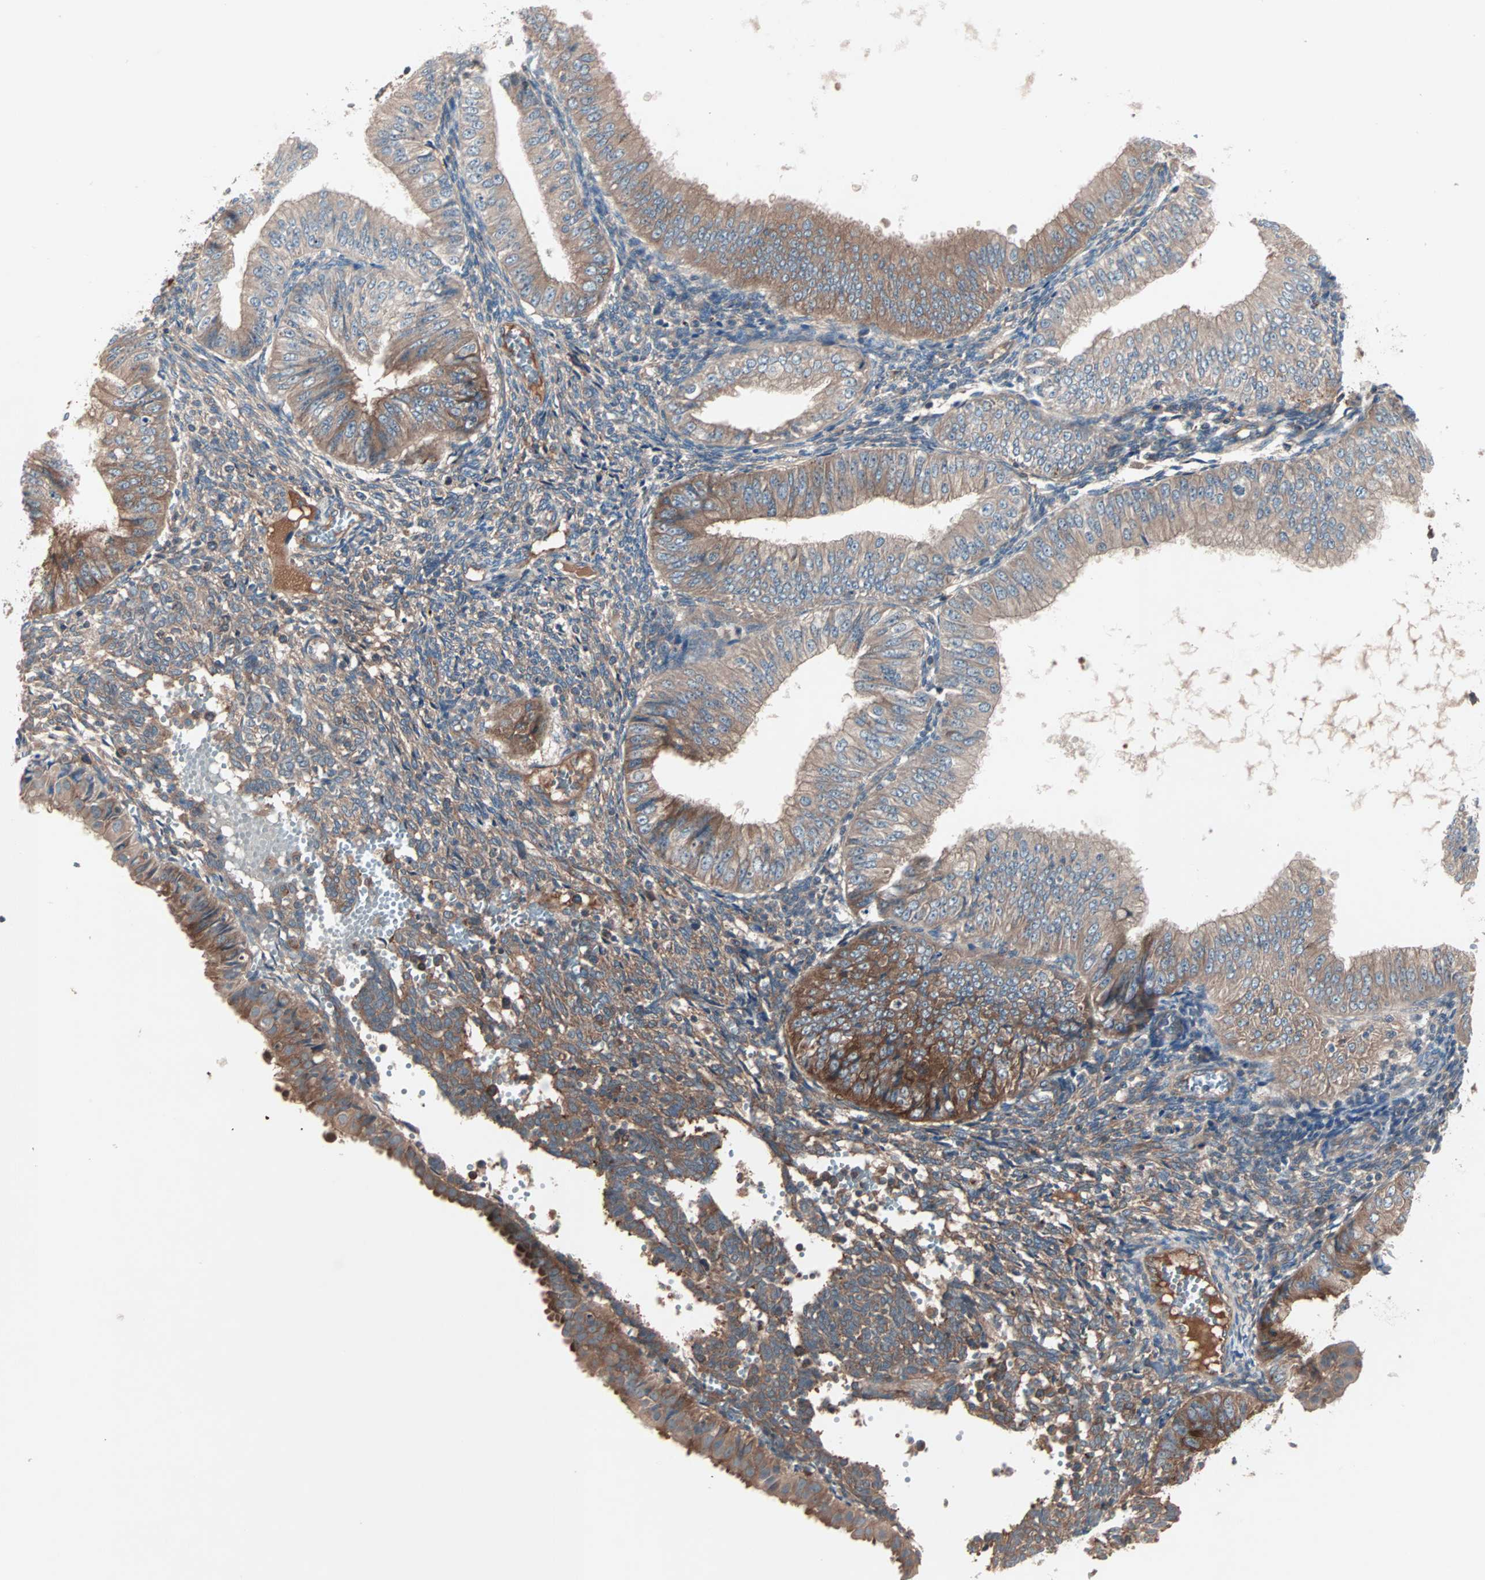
{"staining": {"intensity": "moderate", "quantity": ">75%", "location": "cytoplasmic/membranous"}, "tissue": "endometrial cancer", "cell_type": "Tumor cells", "image_type": "cancer", "snomed": [{"axis": "morphology", "description": "Normal tissue, NOS"}, {"axis": "morphology", "description": "Adenocarcinoma, NOS"}, {"axis": "topography", "description": "Endometrium"}], "caption": "Endometrial adenocarcinoma stained with a brown dye shows moderate cytoplasmic/membranous positive staining in about >75% of tumor cells.", "gene": "CAD", "patient": {"sex": "female", "age": 53}}